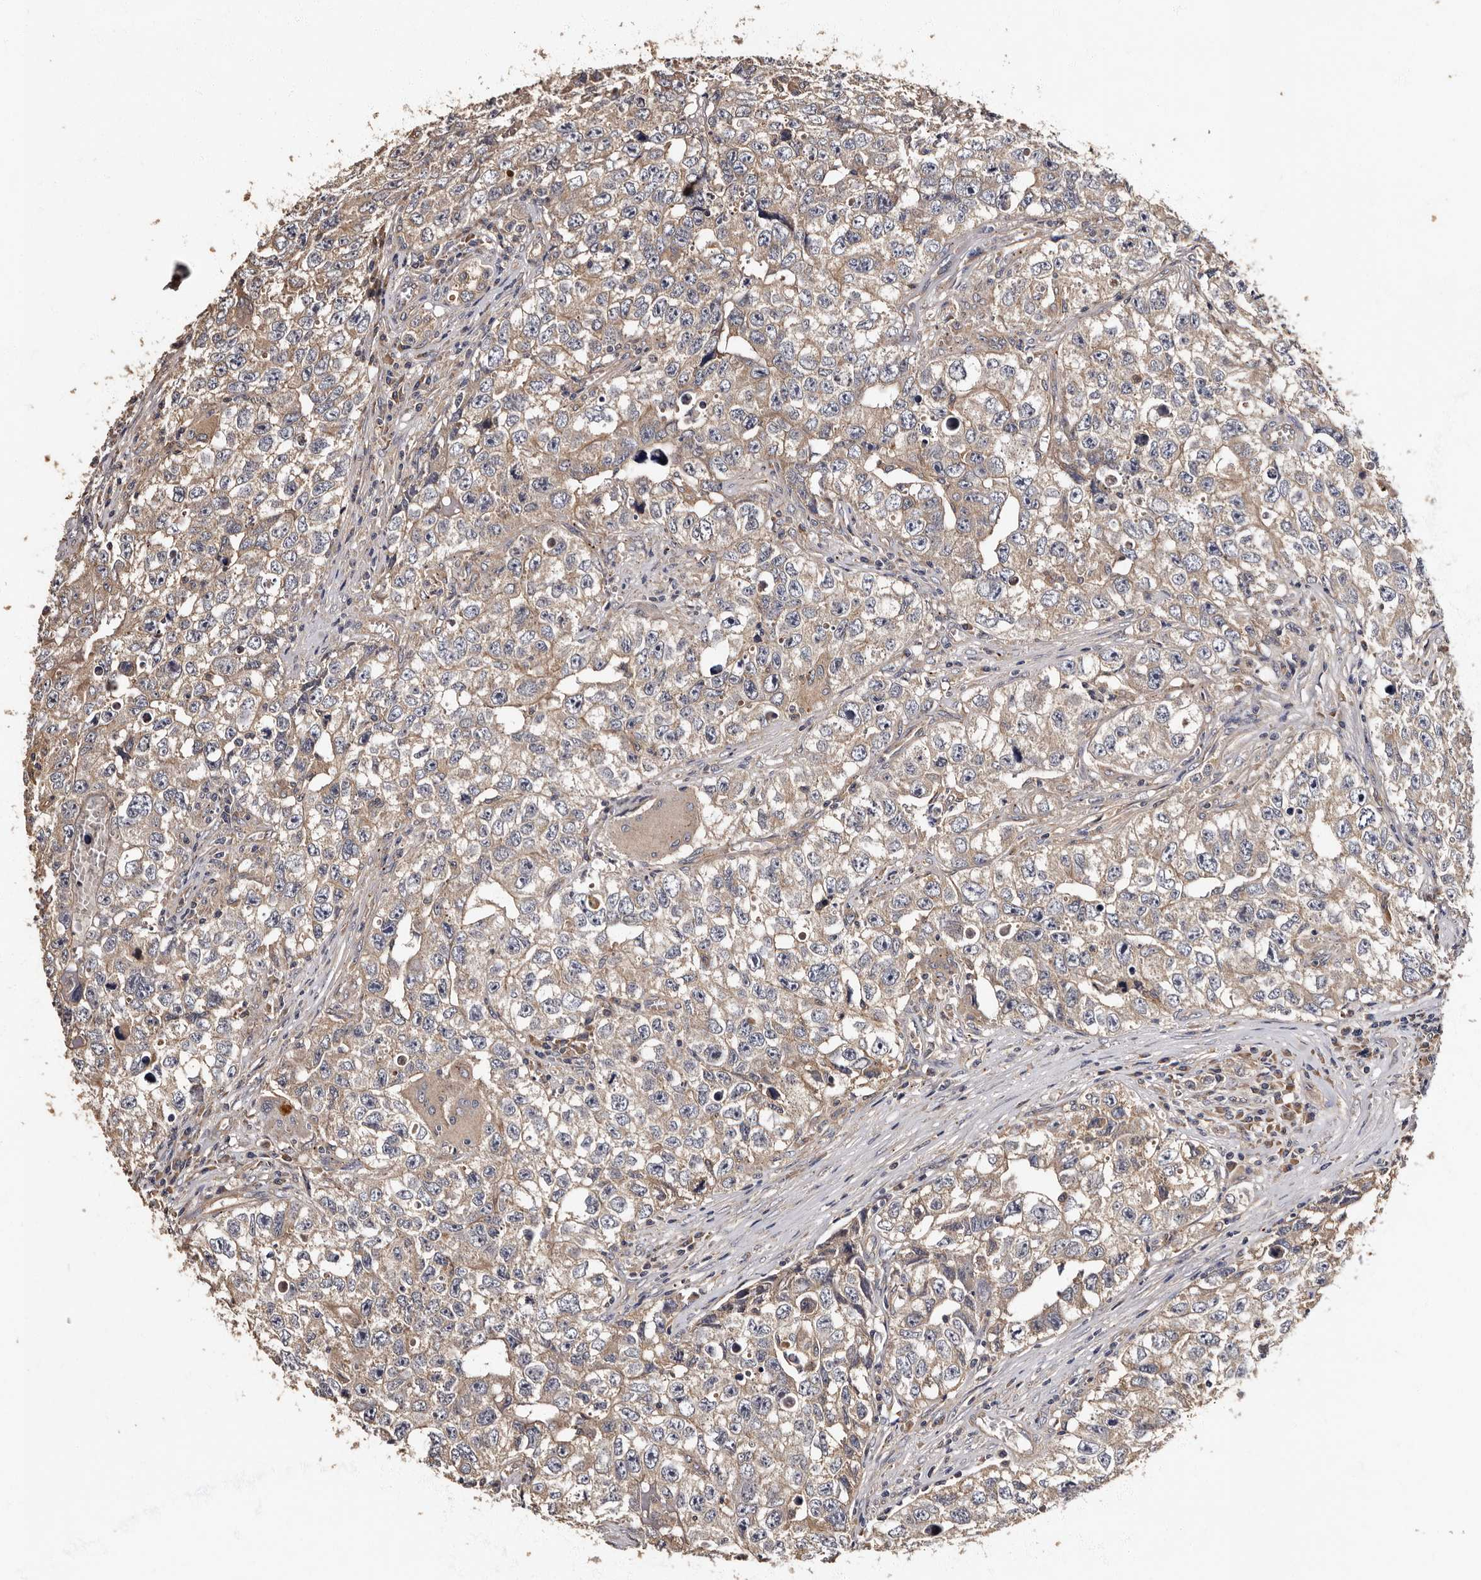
{"staining": {"intensity": "weak", "quantity": ">75%", "location": "cytoplasmic/membranous"}, "tissue": "testis cancer", "cell_type": "Tumor cells", "image_type": "cancer", "snomed": [{"axis": "morphology", "description": "Seminoma, NOS"}, {"axis": "morphology", "description": "Carcinoma, Embryonal, NOS"}, {"axis": "topography", "description": "Testis"}], "caption": "A photomicrograph of testis cancer stained for a protein exhibits weak cytoplasmic/membranous brown staining in tumor cells. (DAB (3,3'-diaminobenzidine) IHC with brightfield microscopy, high magnification).", "gene": "ADCK5", "patient": {"sex": "male", "age": 43}}